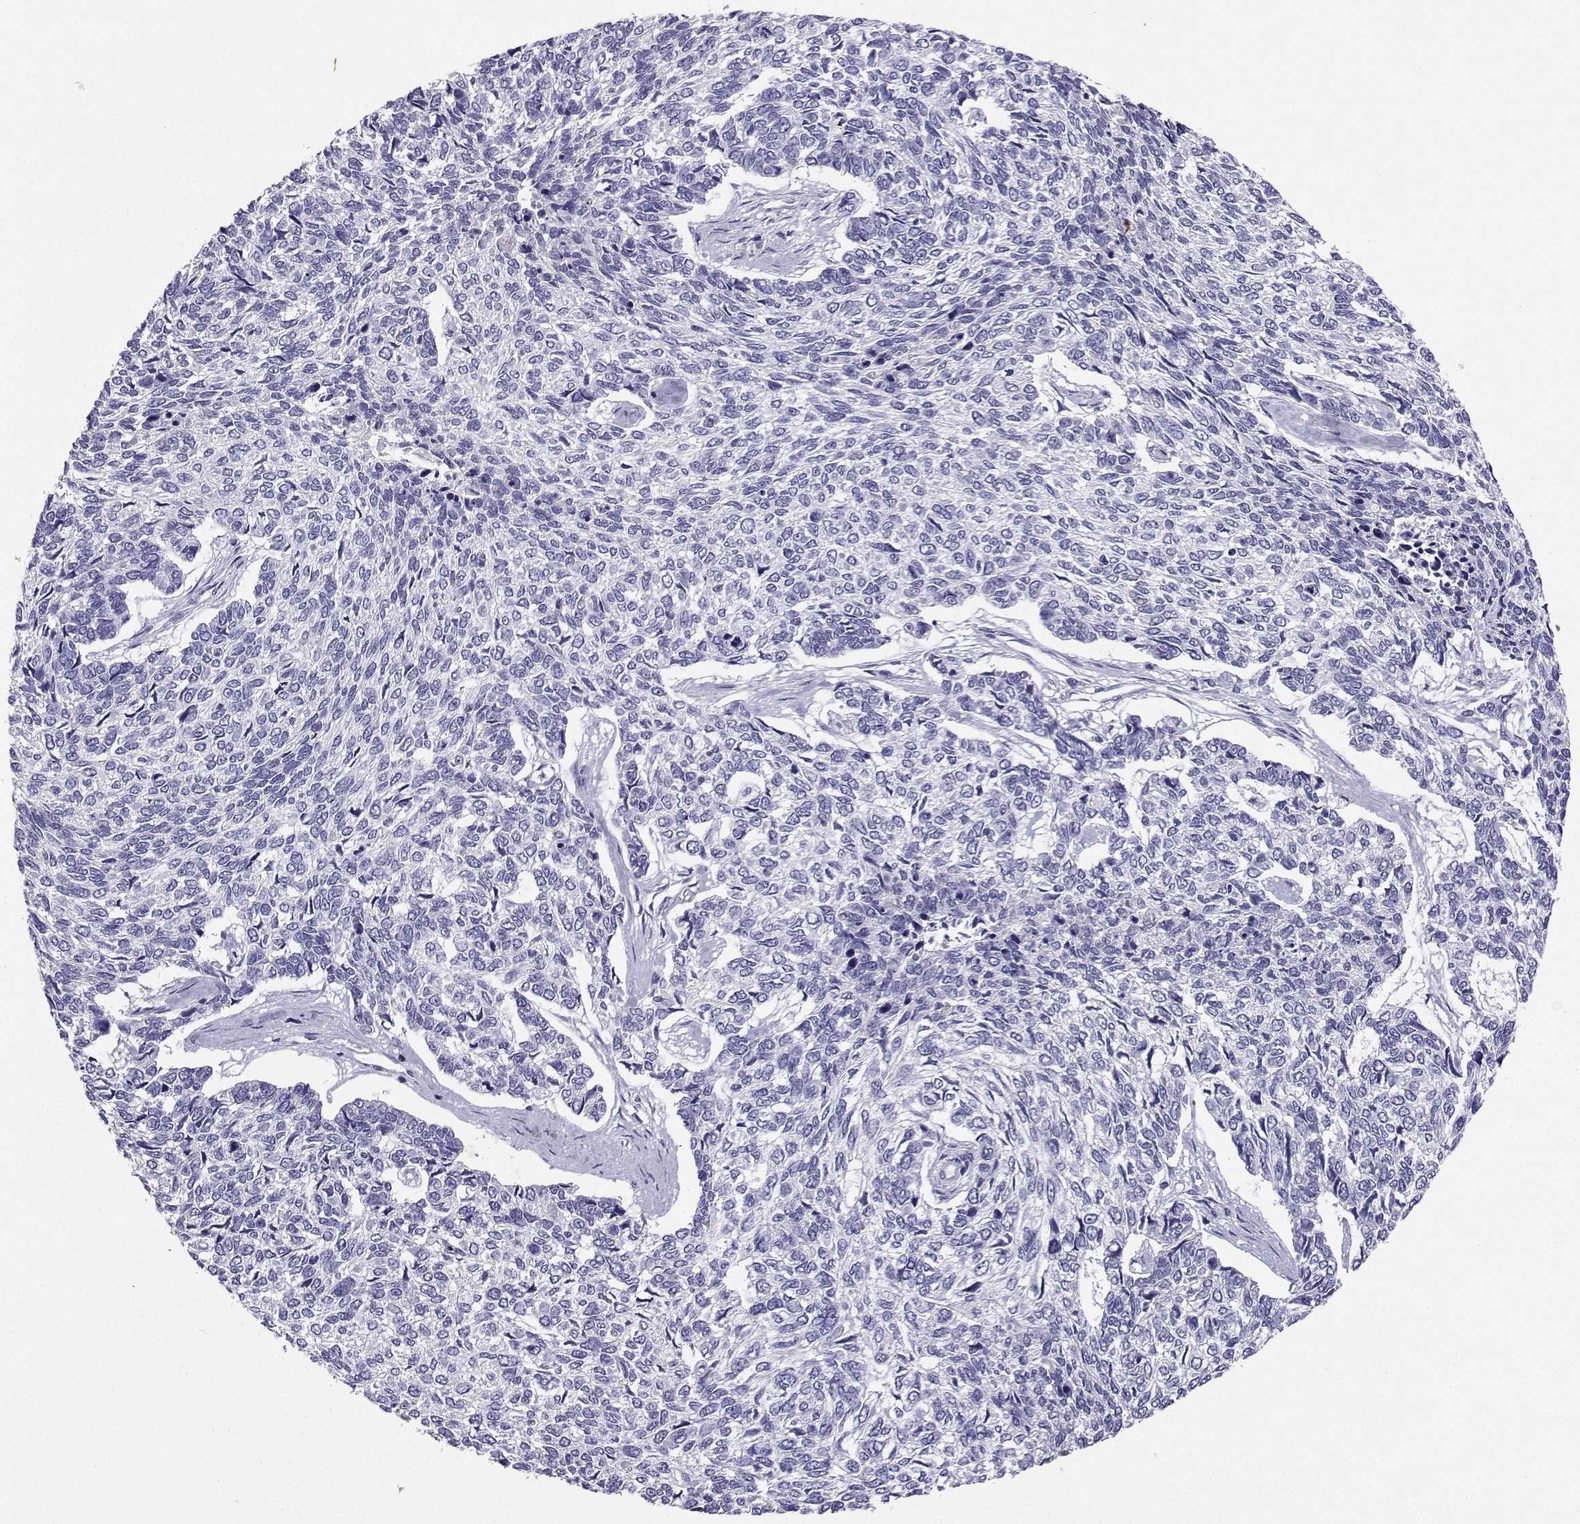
{"staining": {"intensity": "negative", "quantity": "none", "location": "none"}, "tissue": "skin cancer", "cell_type": "Tumor cells", "image_type": "cancer", "snomed": [{"axis": "morphology", "description": "Basal cell carcinoma"}, {"axis": "topography", "description": "Skin"}], "caption": "Immunohistochemistry micrograph of basal cell carcinoma (skin) stained for a protein (brown), which displays no expression in tumor cells.", "gene": "GRIK4", "patient": {"sex": "female", "age": 65}}